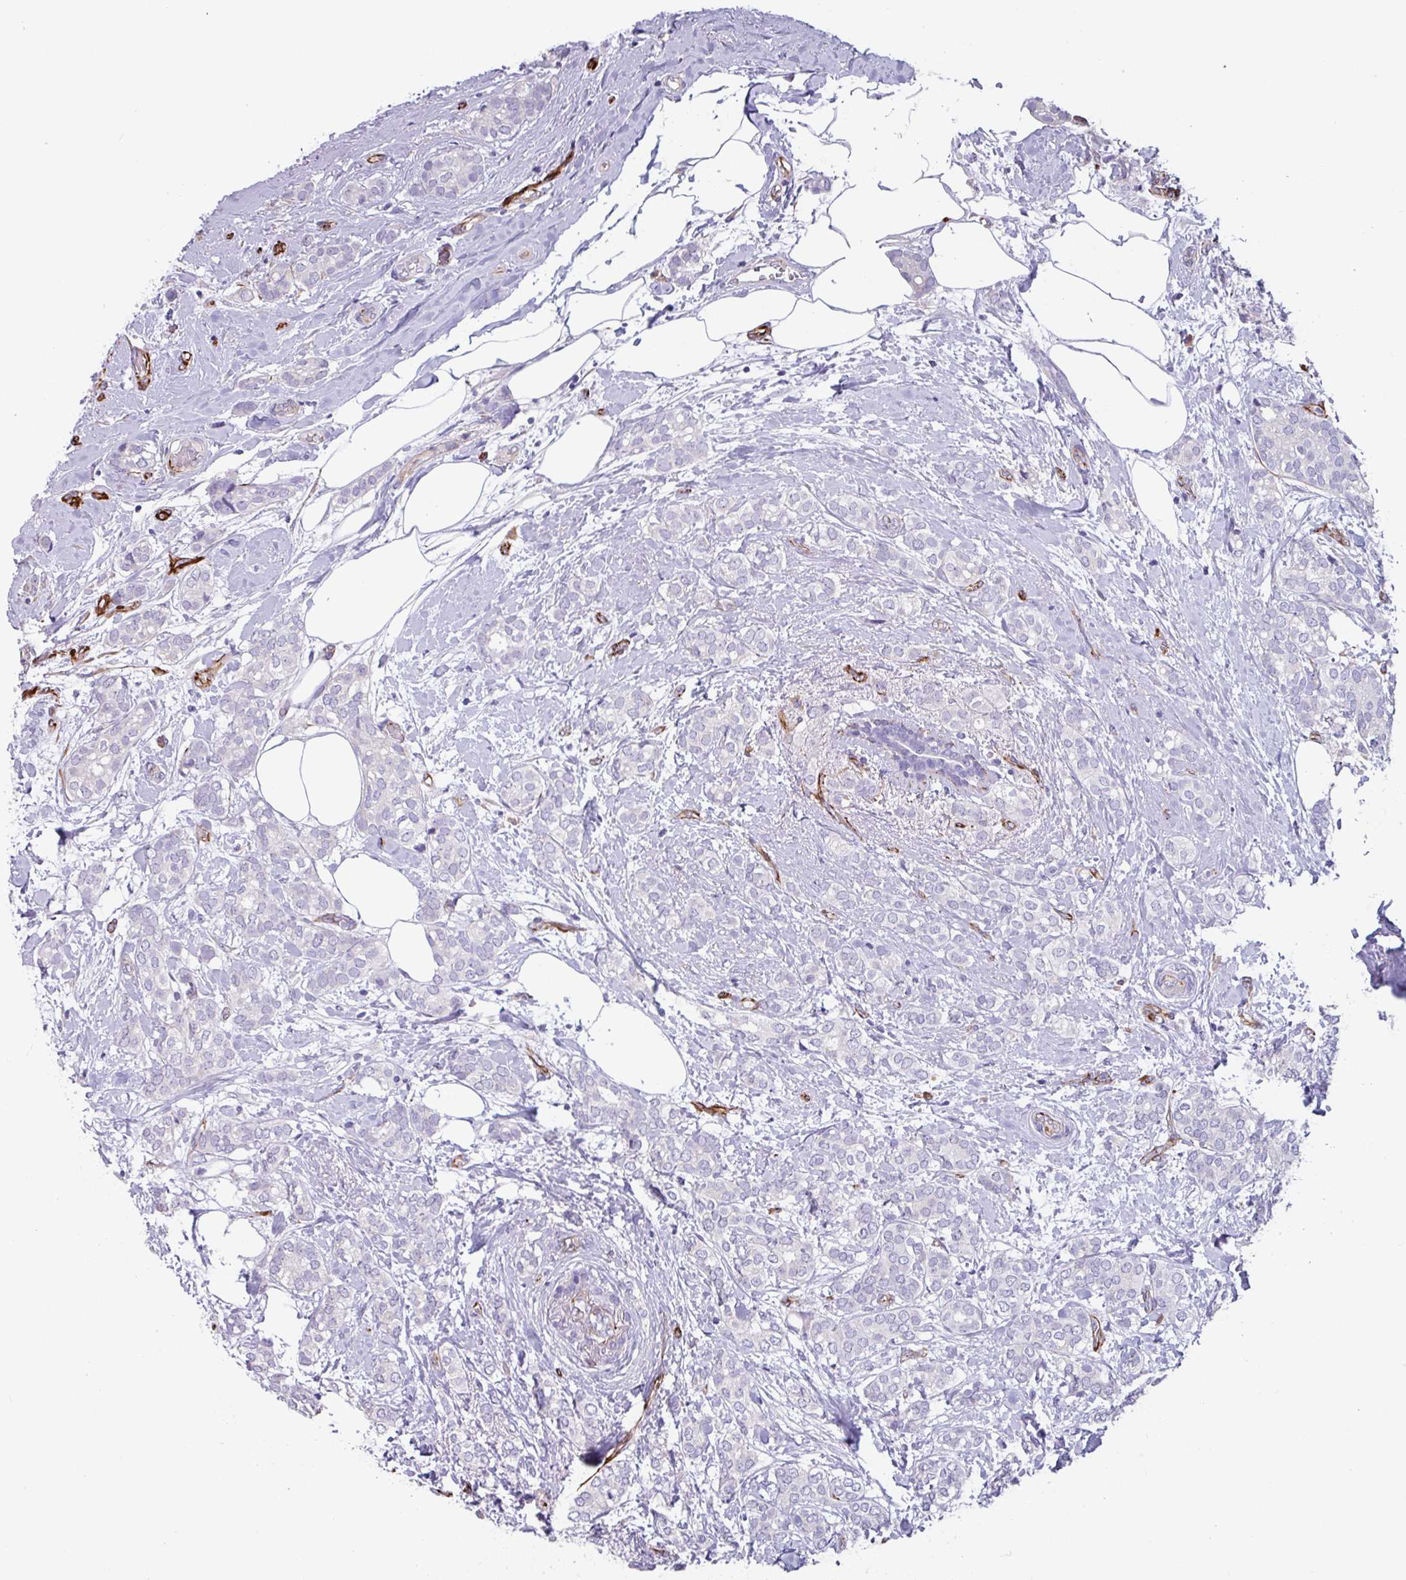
{"staining": {"intensity": "negative", "quantity": "none", "location": "none"}, "tissue": "breast cancer", "cell_type": "Tumor cells", "image_type": "cancer", "snomed": [{"axis": "morphology", "description": "Duct carcinoma"}, {"axis": "topography", "description": "Breast"}], "caption": "A micrograph of human breast cancer (infiltrating ductal carcinoma) is negative for staining in tumor cells.", "gene": "BTD", "patient": {"sex": "female", "age": 73}}